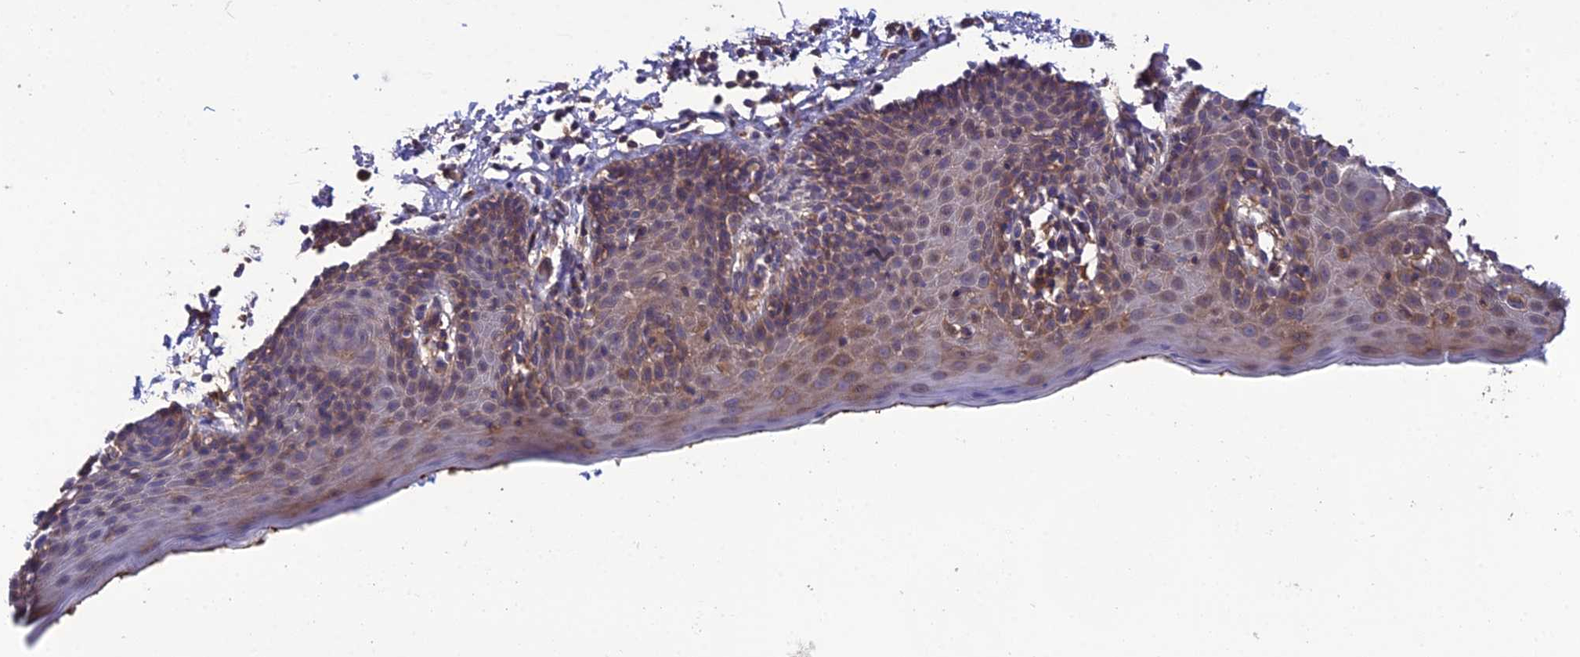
{"staining": {"intensity": "moderate", "quantity": "25%-75%", "location": "cytoplasmic/membranous"}, "tissue": "skin", "cell_type": "Epidermal cells", "image_type": "normal", "snomed": [{"axis": "morphology", "description": "Normal tissue, NOS"}, {"axis": "topography", "description": "Vulva"}], "caption": "Immunohistochemical staining of benign human skin demonstrates moderate cytoplasmic/membranous protein expression in approximately 25%-75% of epidermal cells.", "gene": "GALR2", "patient": {"sex": "female", "age": 66}}